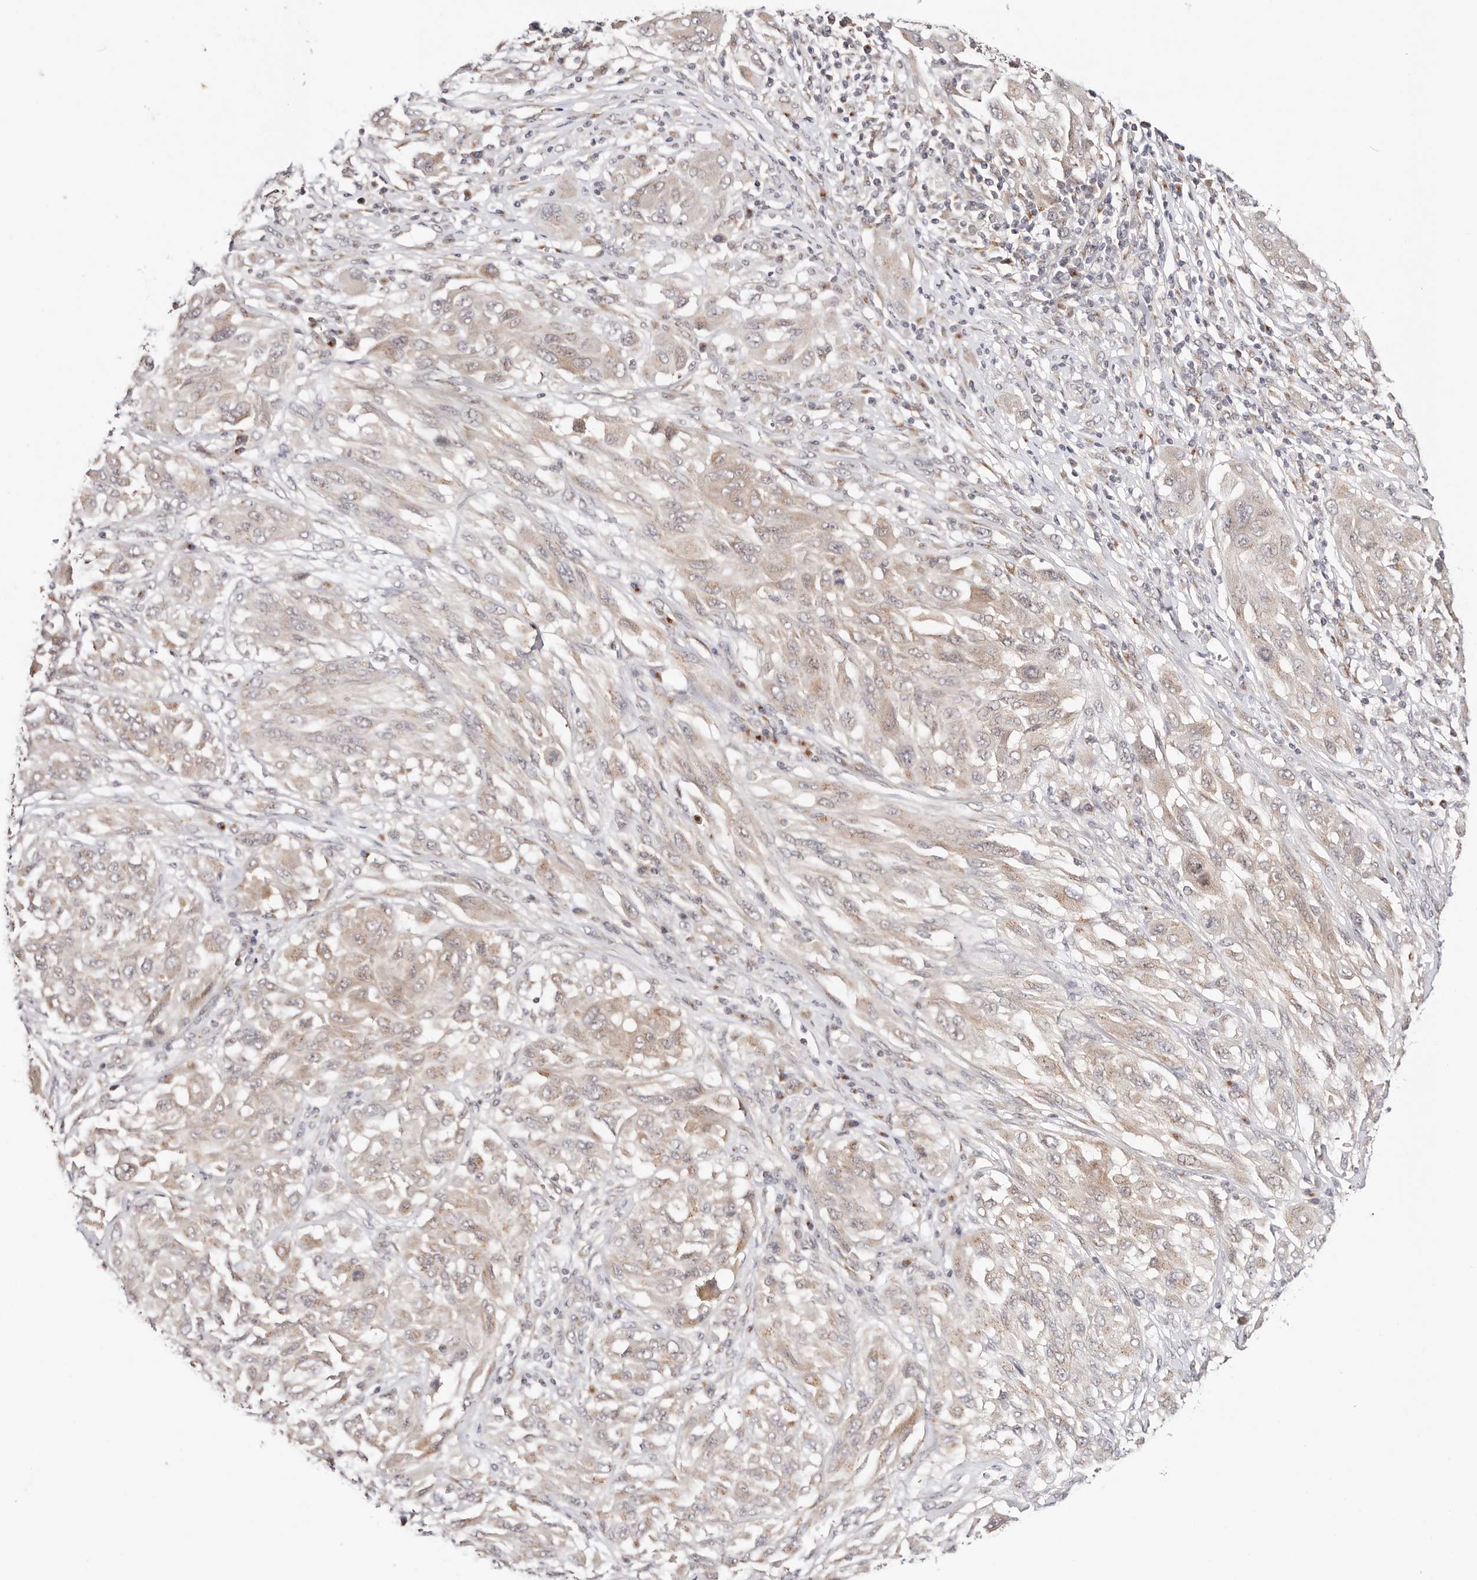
{"staining": {"intensity": "weak", "quantity": ">75%", "location": "cytoplasmic/membranous"}, "tissue": "melanoma", "cell_type": "Tumor cells", "image_type": "cancer", "snomed": [{"axis": "morphology", "description": "Malignant melanoma, NOS"}, {"axis": "topography", "description": "Skin"}], "caption": "Immunohistochemical staining of human malignant melanoma reveals weak cytoplasmic/membranous protein positivity in approximately >75% of tumor cells. (DAB IHC with brightfield microscopy, high magnification).", "gene": "VIPAS39", "patient": {"sex": "female", "age": 91}}